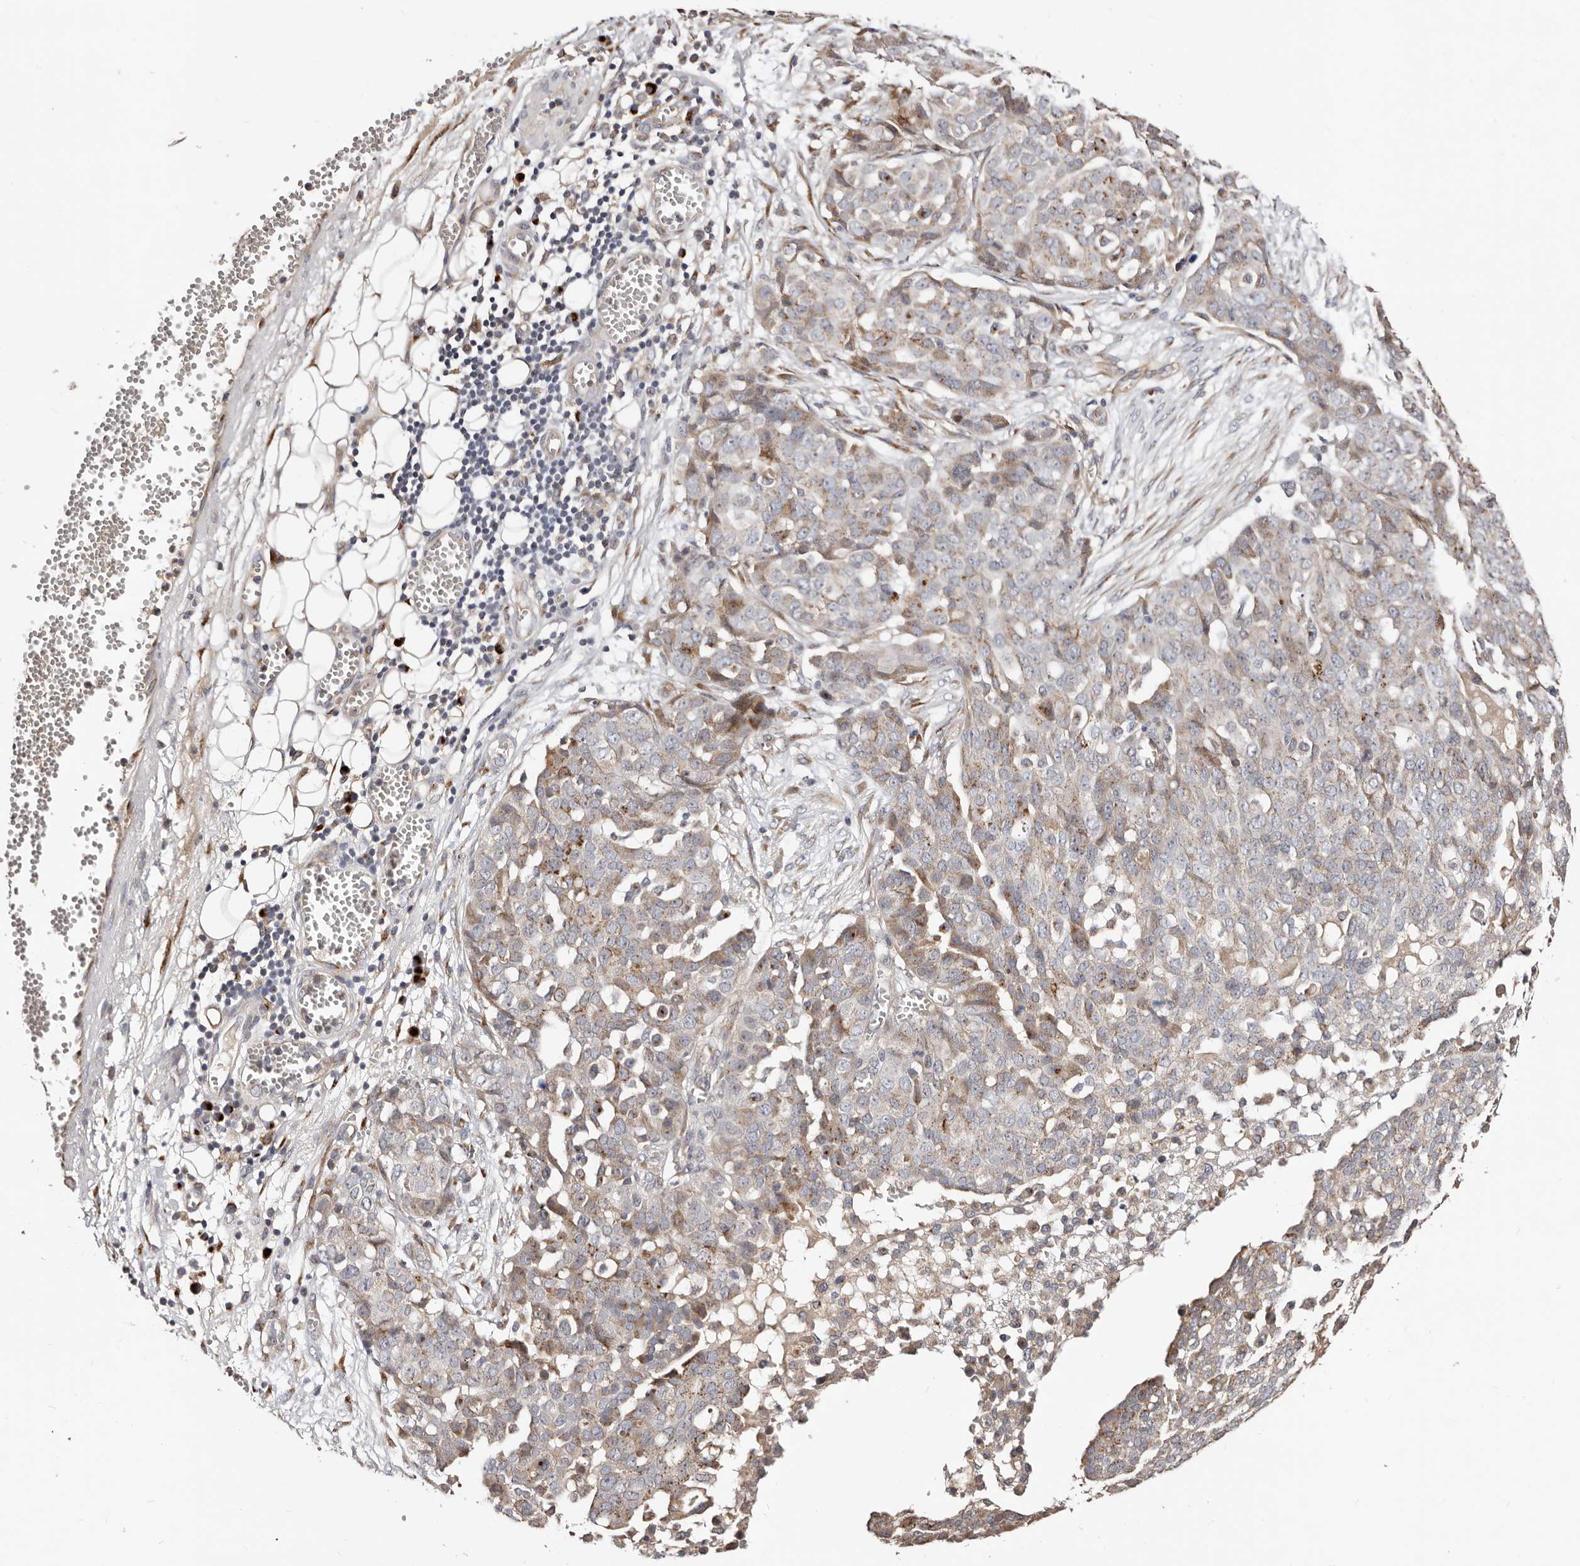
{"staining": {"intensity": "moderate", "quantity": "25%-75%", "location": "cytoplasmic/membranous"}, "tissue": "ovarian cancer", "cell_type": "Tumor cells", "image_type": "cancer", "snomed": [{"axis": "morphology", "description": "Cystadenocarcinoma, serous, NOS"}, {"axis": "topography", "description": "Soft tissue"}, {"axis": "topography", "description": "Ovary"}], "caption": "Immunohistochemistry (IHC) (DAB) staining of human serous cystadenocarcinoma (ovarian) demonstrates moderate cytoplasmic/membranous protein expression in about 25%-75% of tumor cells. Nuclei are stained in blue.", "gene": "DACT2", "patient": {"sex": "female", "age": 57}}